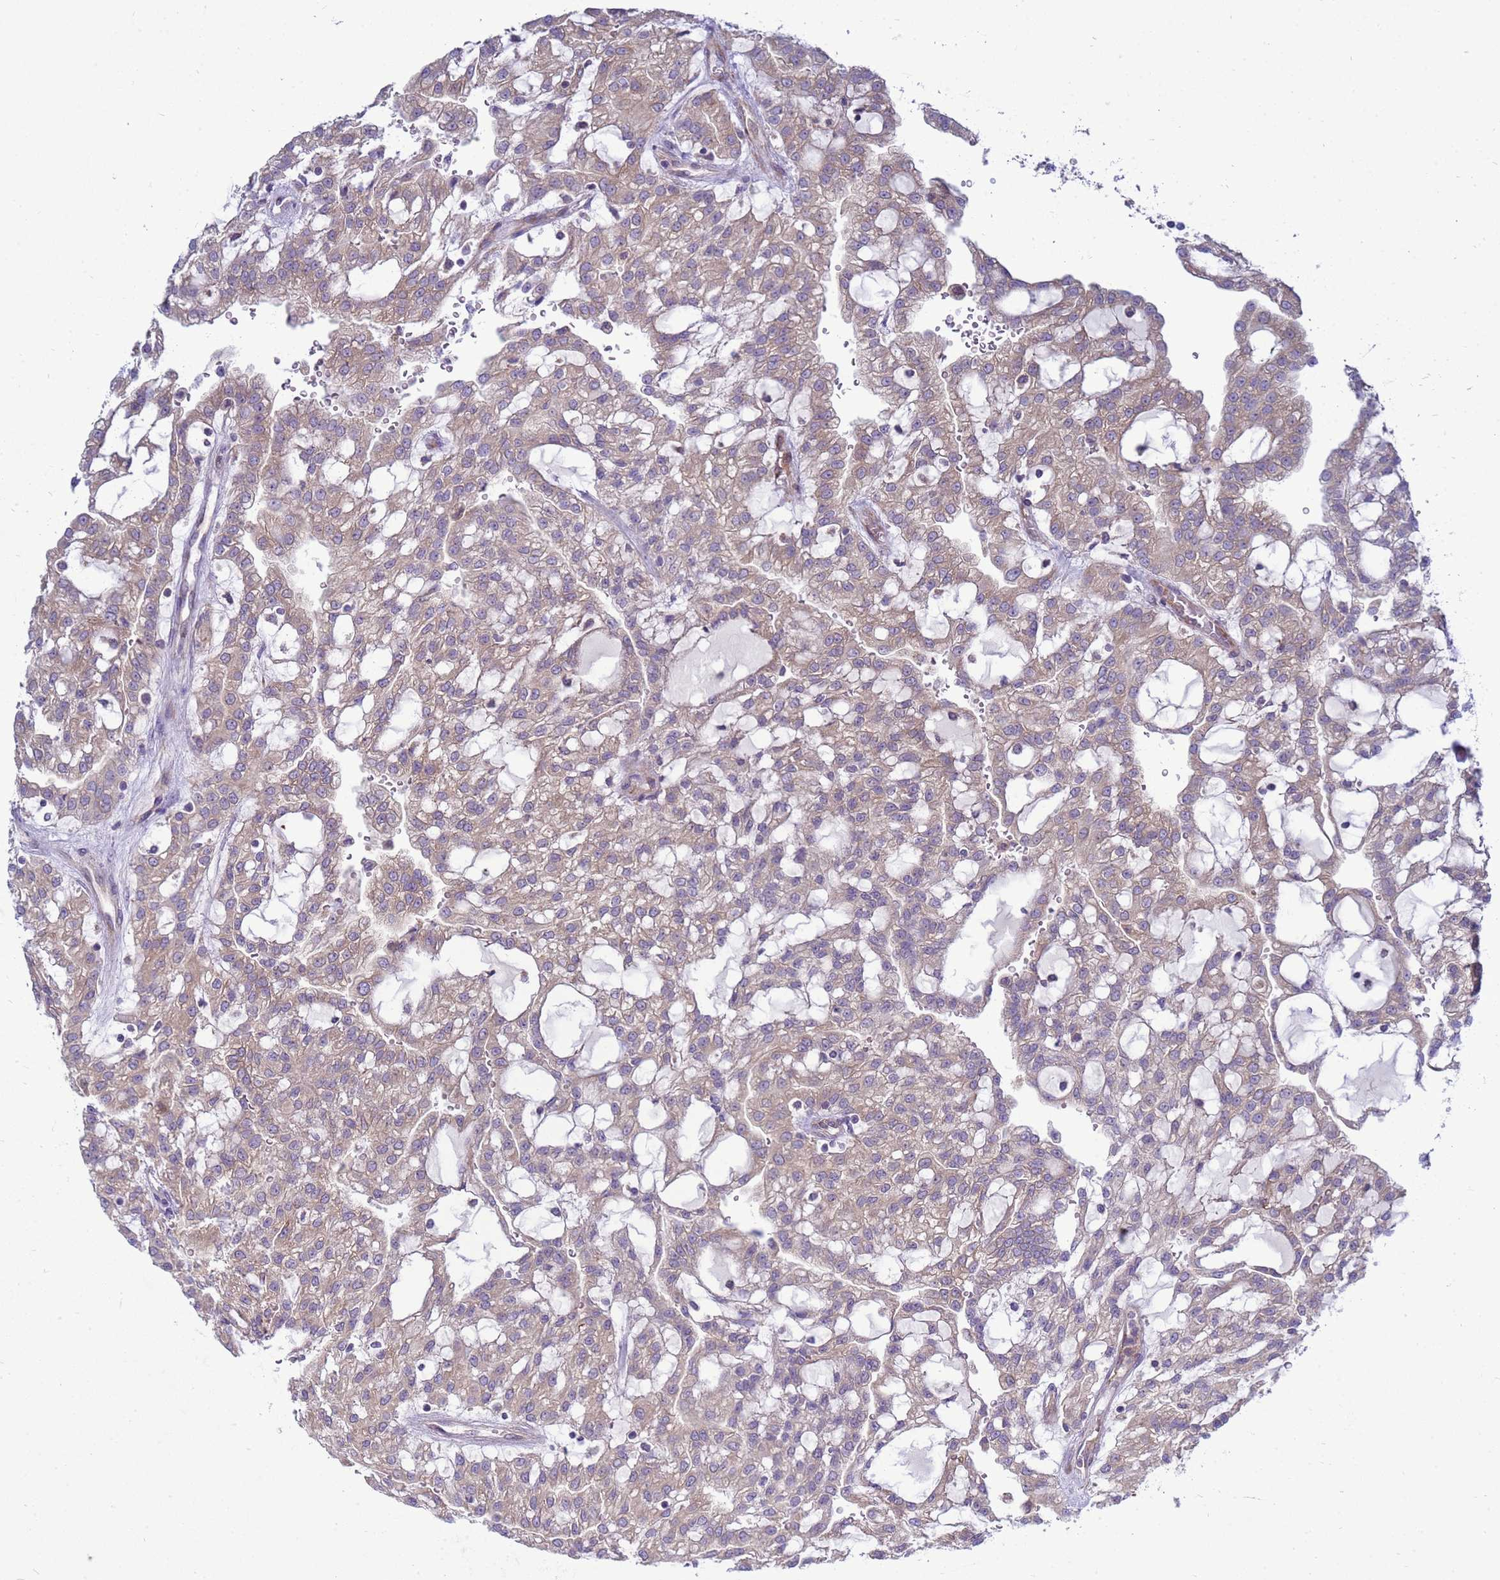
{"staining": {"intensity": "weak", "quantity": "25%-75%", "location": "cytoplasmic/membranous"}, "tissue": "renal cancer", "cell_type": "Tumor cells", "image_type": "cancer", "snomed": [{"axis": "morphology", "description": "Adenocarcinoma, NOS"}, {"axis": "topography", "description": "Kidney"}], "caption": "Adenocarcinoma (renal) tissue exhibits weak cytoplasmic/membranous staining in approximately 25%-75% of tumor cells, visualized by immunohistochemistry.", "gene": "MON1B", "patient": {"sex": "male", "age": 63}}